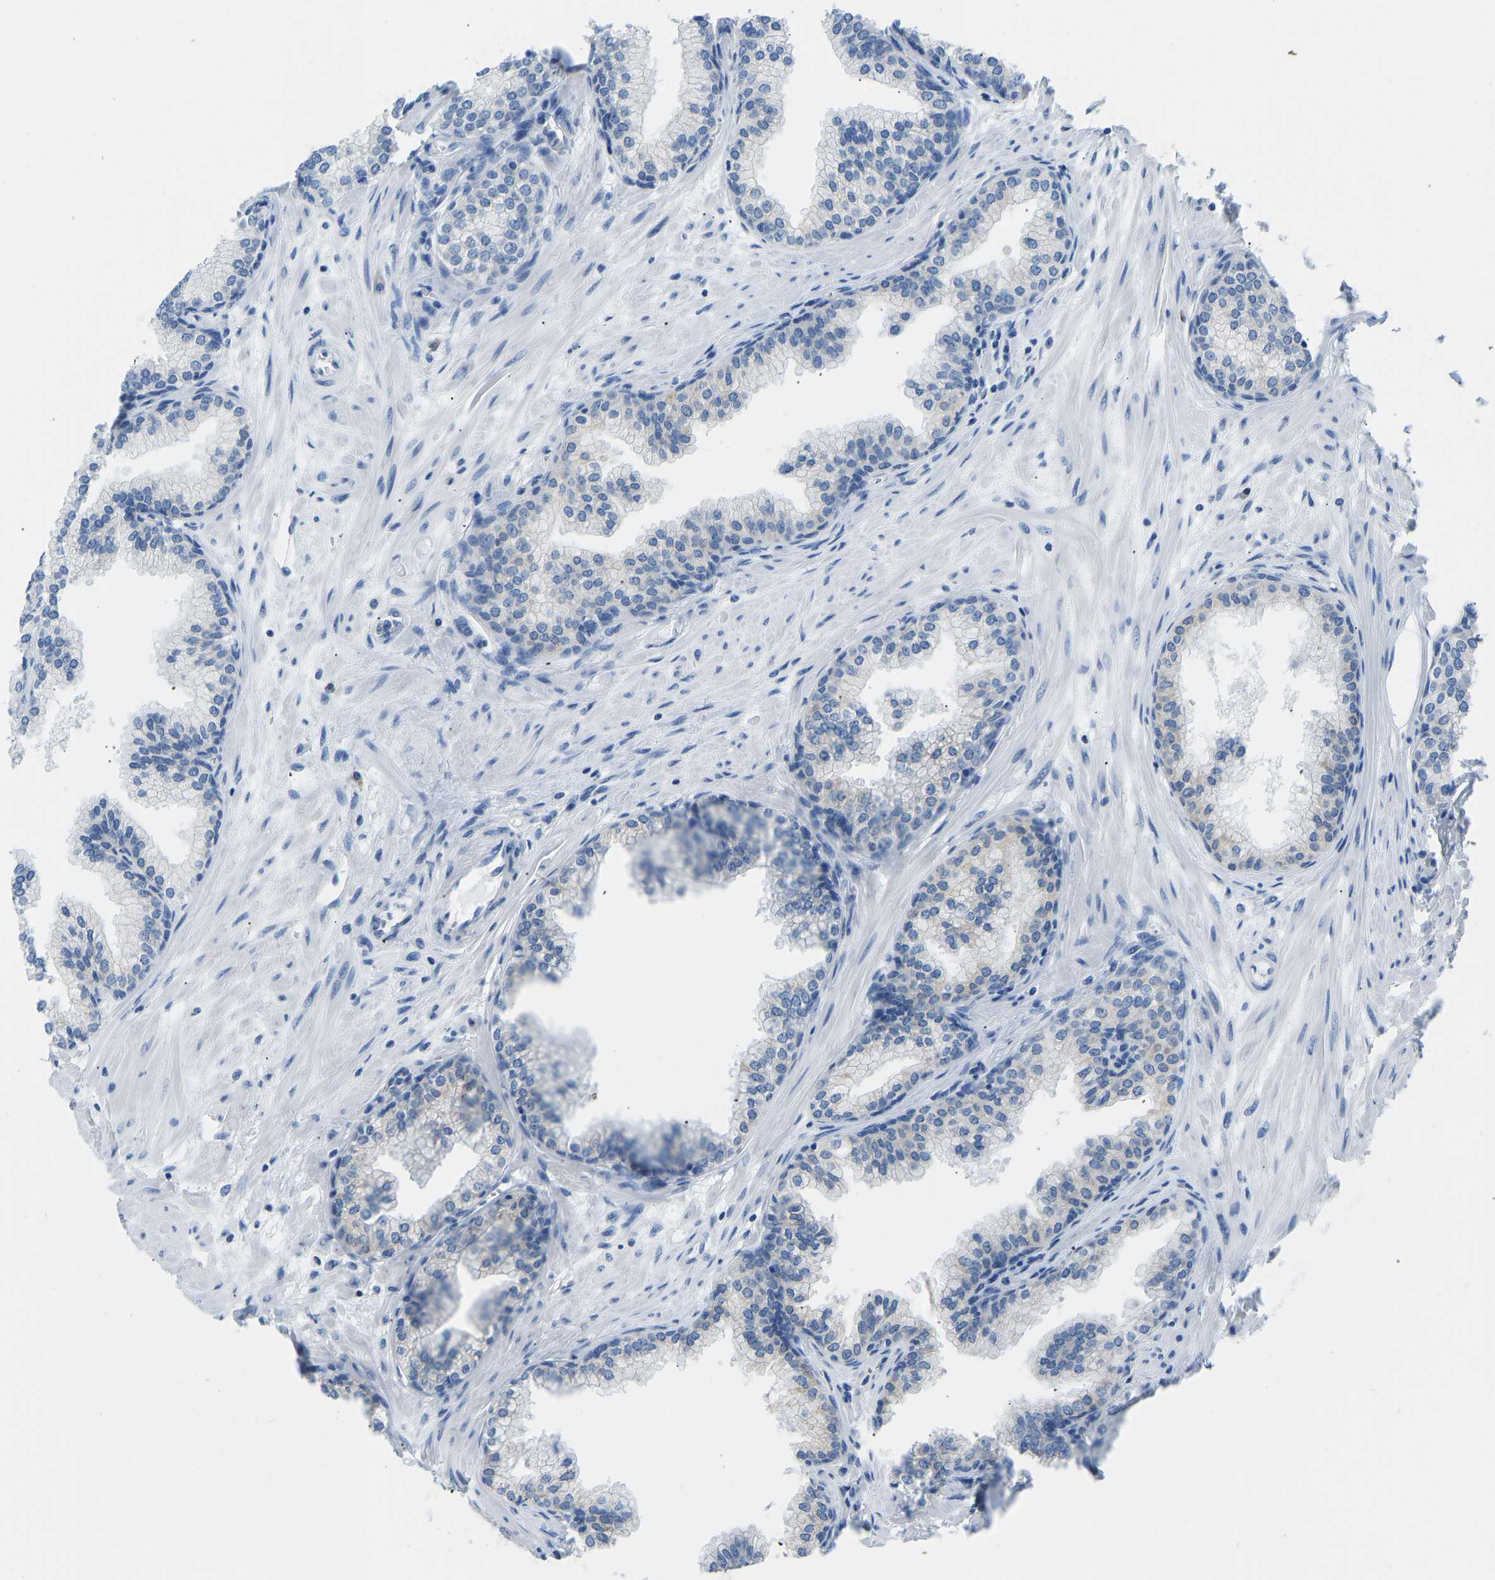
{"staining": {"intensity": "weak", "quantity": "<25%", "location": "cytoplasmic/membranous"}, "tissue": "prostate", "cell_type": "Glandular cells", "image_type": "normal", "snomed": [{"axis": "morphology", "description": "Normal tissue, NOS"}, {"axis": "morphology", "description": "Urothelial carcinoma, Low grade"}, {"axis": "topography", "description": "Urinary bladder"}, {"axis": "topography", "description": "Prostate"}], "caption": "The micrograph reveals no staining of glandular cells in normal prostate.", "gene": "VRK1", "patient": {"sex": "male", "age": 60}}